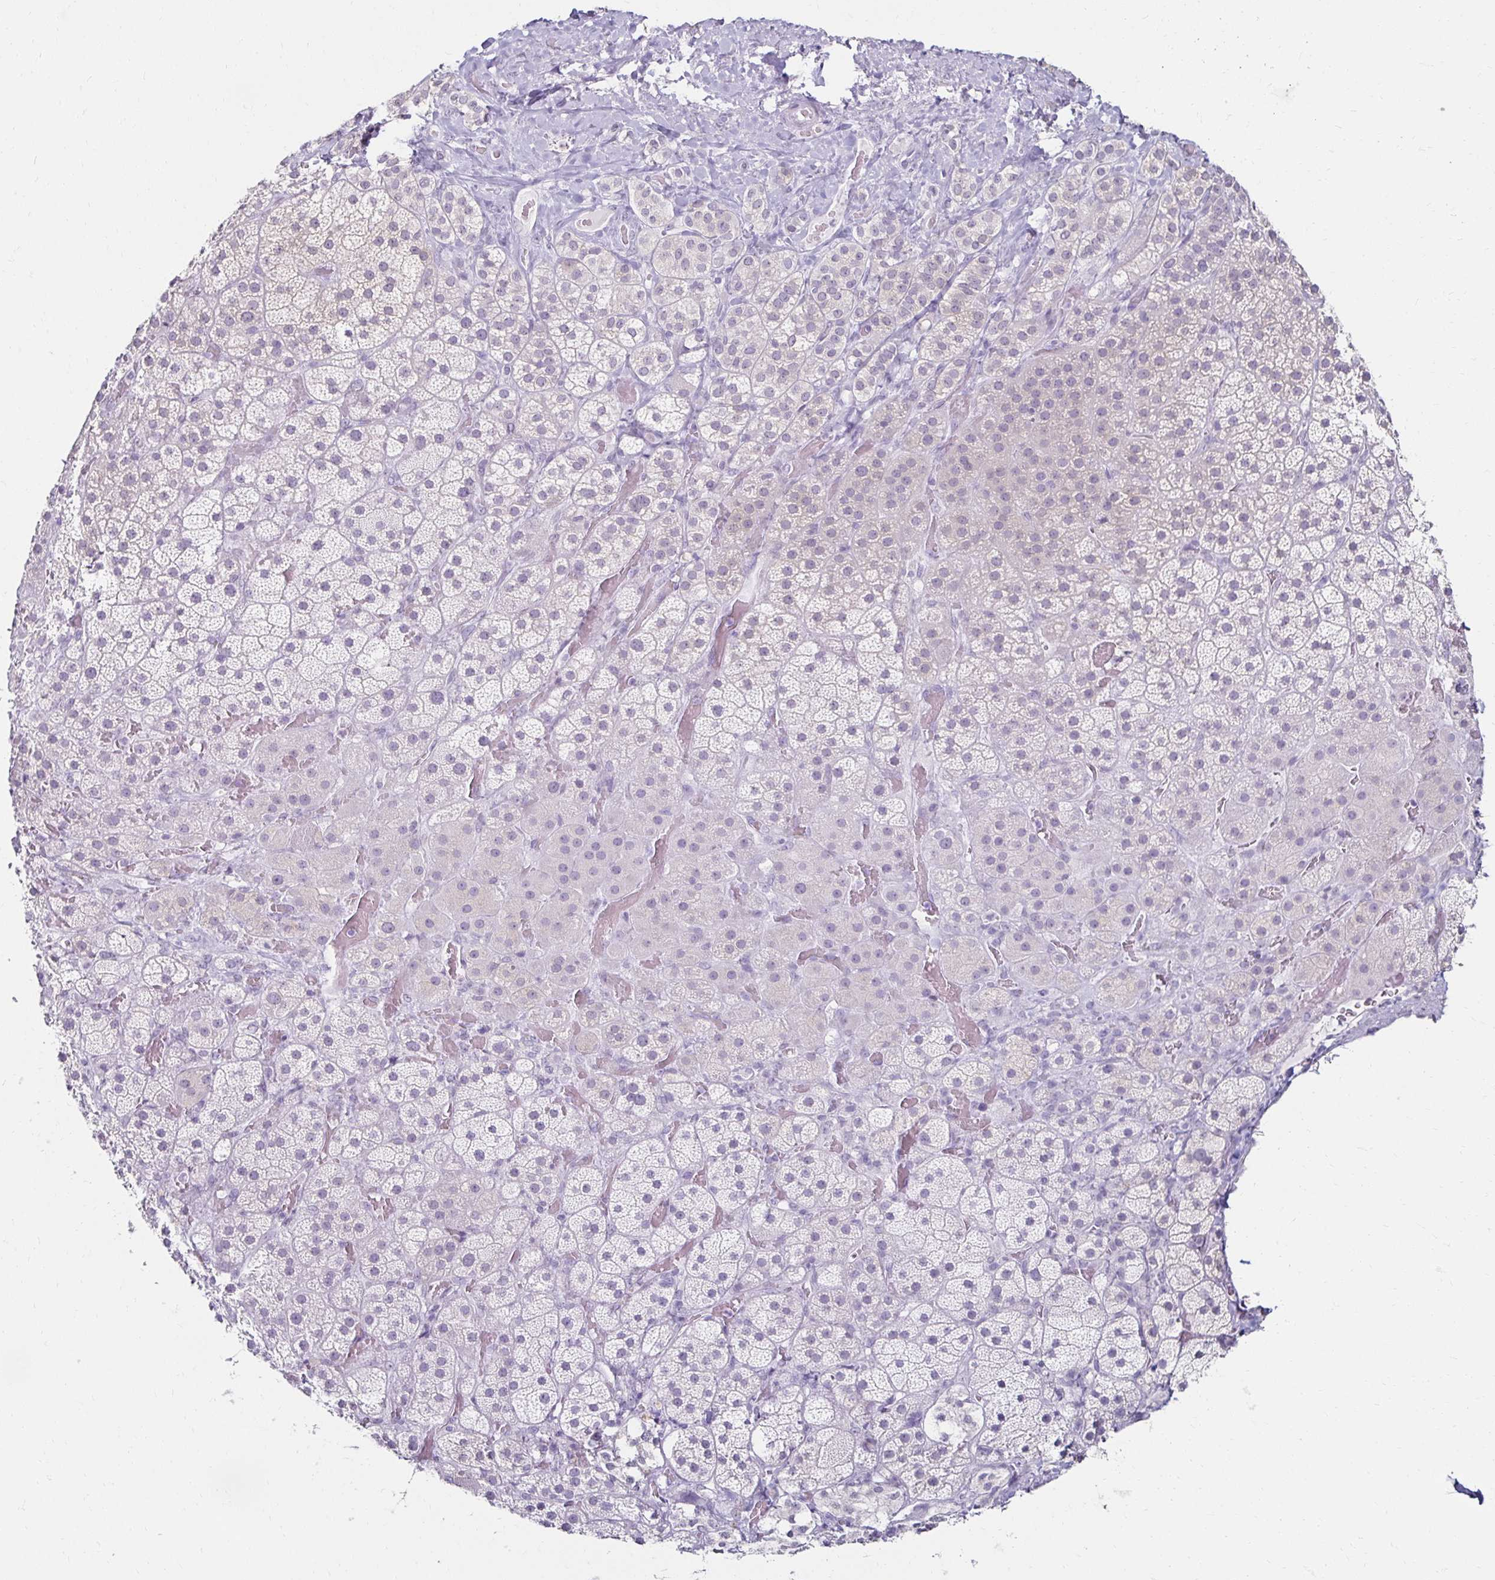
{"staining": {"intensity": "negative", "quantity": "none", "location": "none"}, "tissue": "adrenal gland", "cell_type": "Glandular cells", "image_type": "normal", "snomed": [{"axis": "morphology", "description": "Normal tissue, NOS"}, {"axis": "topography", "description": "Adrenal gland"}], "caption": "Immunohistochemistry (IHC) photomicrograph of unremarkable adrenal gland stained for a protein (brown), which demonstrates no positivity in glandular cells.", "gene": "TOMM34", "patient": {"sex": "male", "age": 57}}